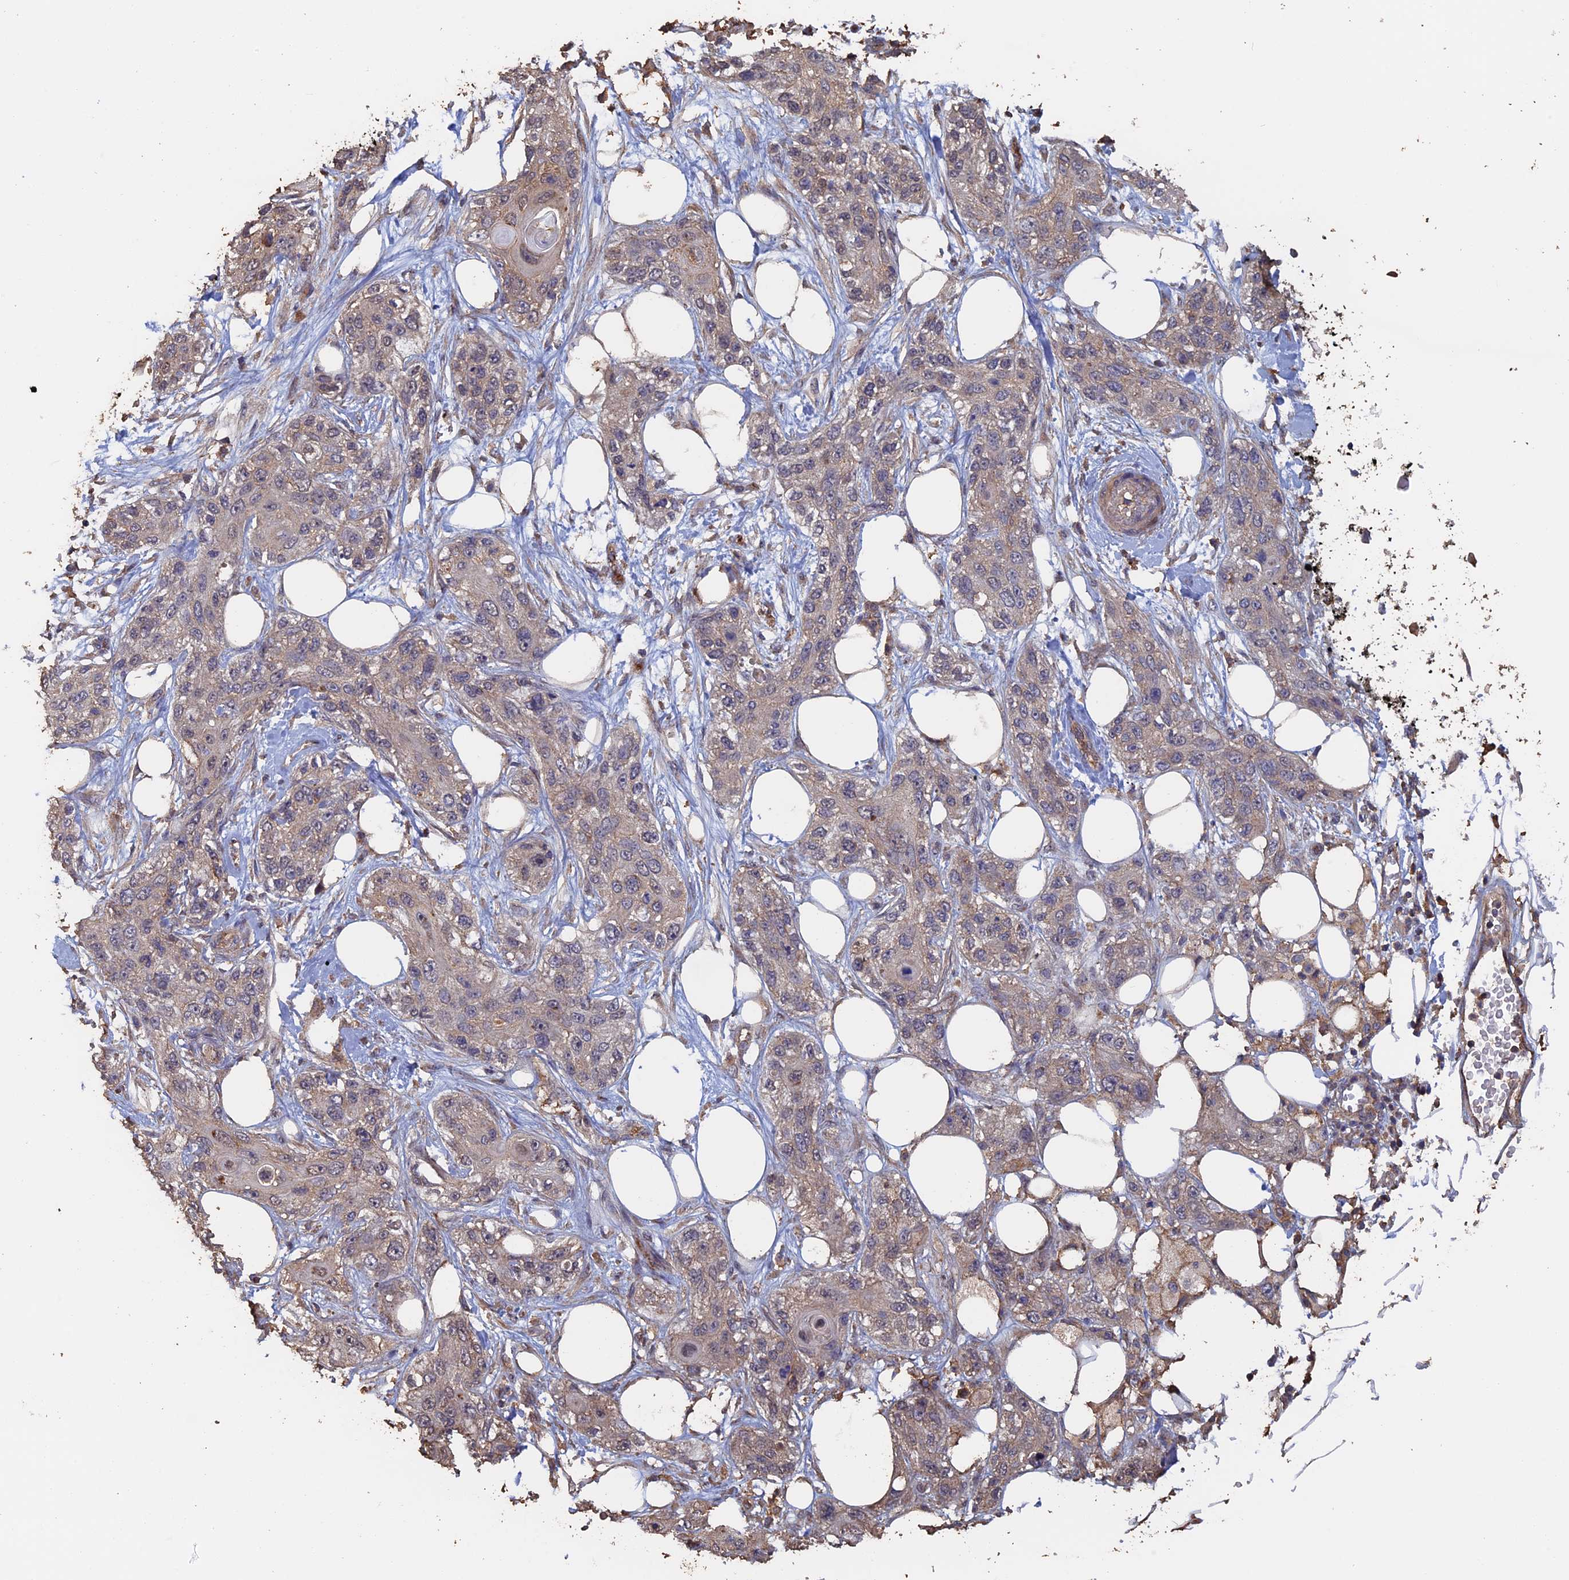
{"staining": {"intensity": "weak", "quantity": "25%-75%", "location": "cytoplasmic/membranous"}, "tissue": "skin cancer", "cell_type": "Tumor cells", "image_type": "cancer", "snomed": [{"axis": "morphology", "description": "Normal tissue, NOS"}, {"axis": "morphology", "description": "Squamous cell carcinoma, NOS"}, {"axis": "topography", "description": "Skin"}], "caption": "Immunohistochemistry (IHC) (DAB) staining of human squamous cell carcinoma (skin) exhibits weak cytoplasmic/membranous protein staining in approximately 25%-75% of tumor cells.", "gene": "PIGQ", "patient": {"sex": "male", "age": 72}}